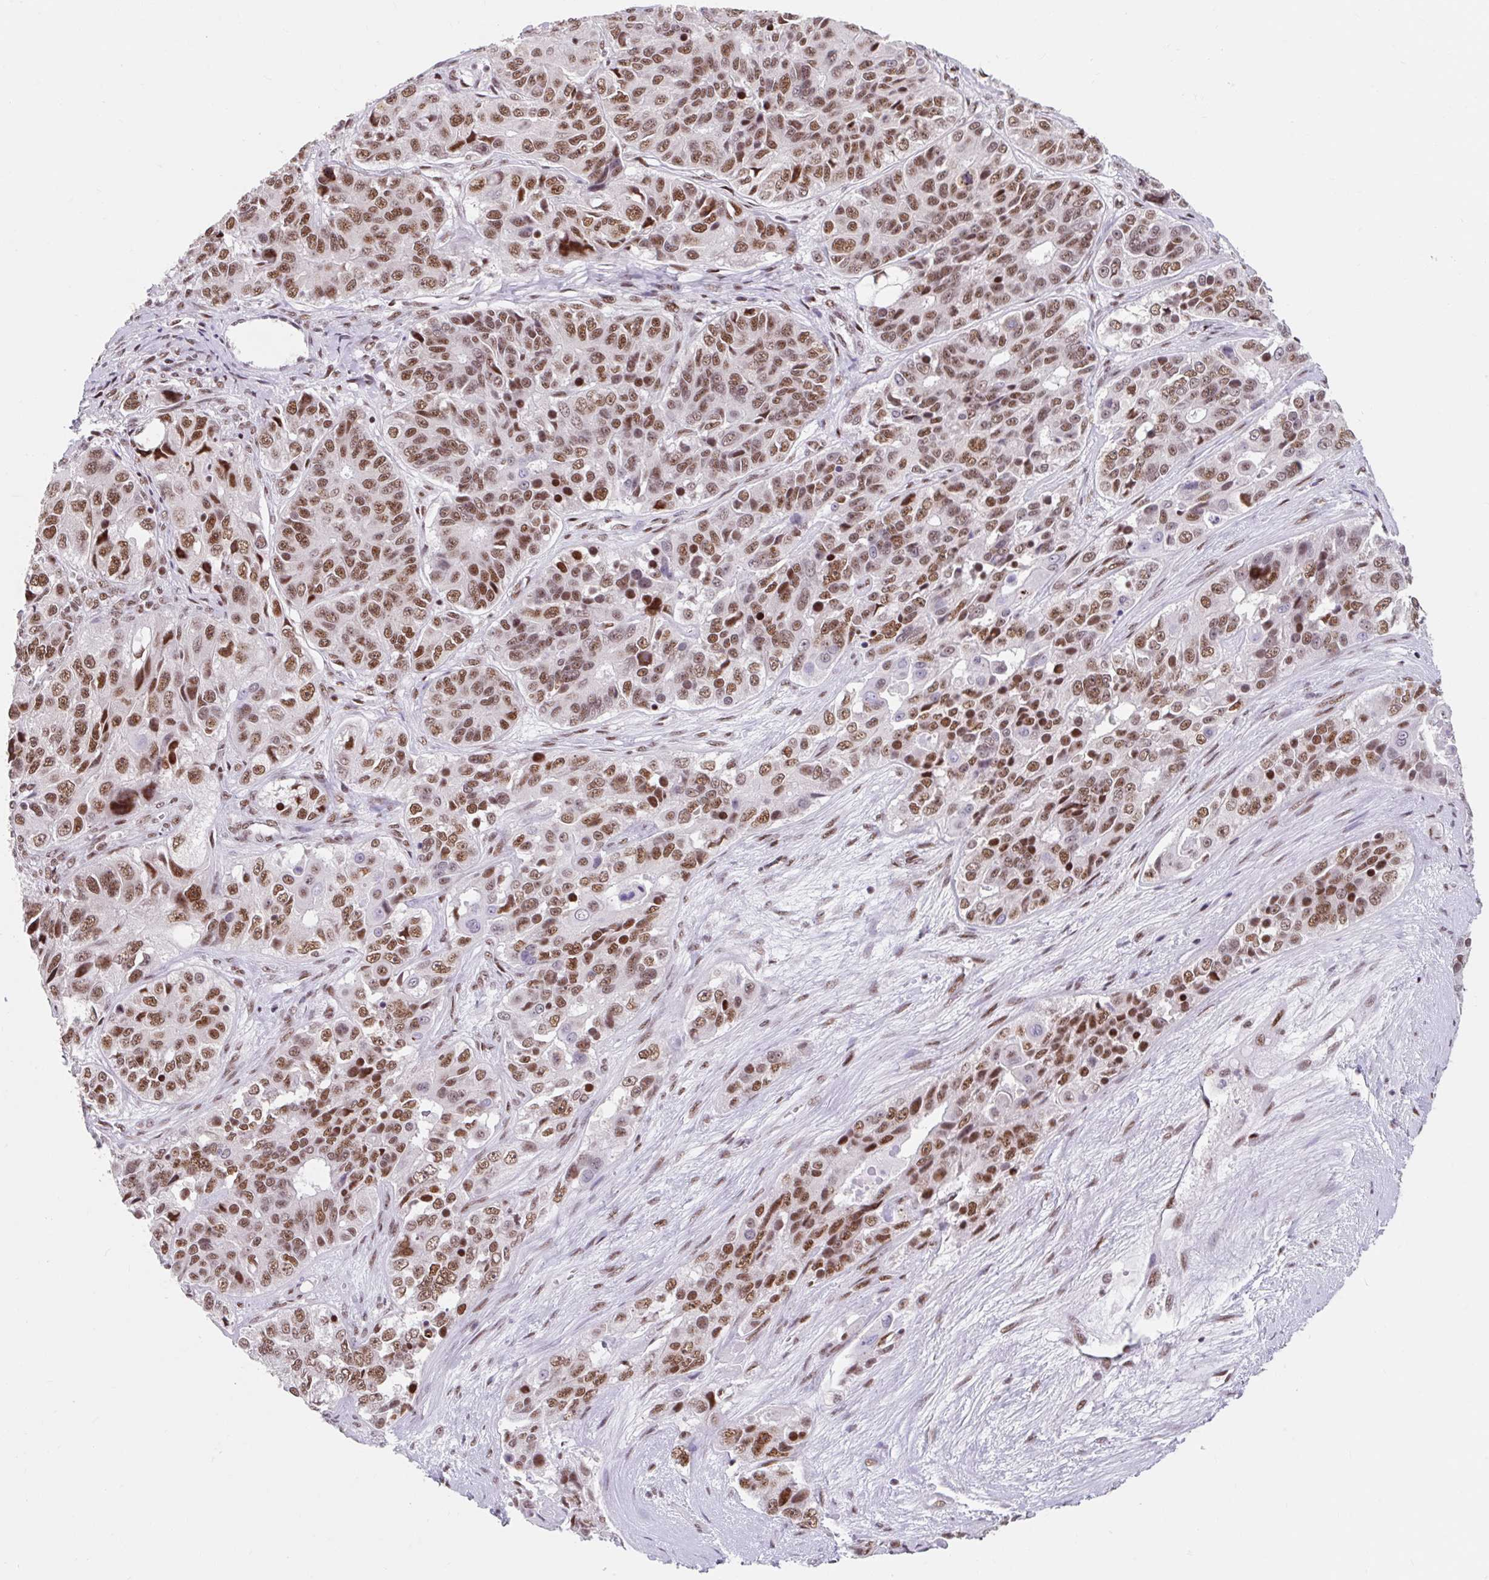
{"staining": {"intensity": "moderate", "quantity": ">75%", "location": "nuclear"}, "tissue": "ovarian cancer", "cell_type": "Tumor cells", "image_type": "cancer", "snomed": [{"axis": "morphology", "description": "Carcinoma, endometroid"}, {"axis": "topography", "description": "Ovary"}], "caption": "Immunohistochemistry (DAB (3,3'-diaminobenzidine)) staining of human ovarian cancer displays moderate nuclear protein staining in about >75% of tumor cells.", "gene": "SRSF10", "patient": {"sex": "female", "age": 51}}